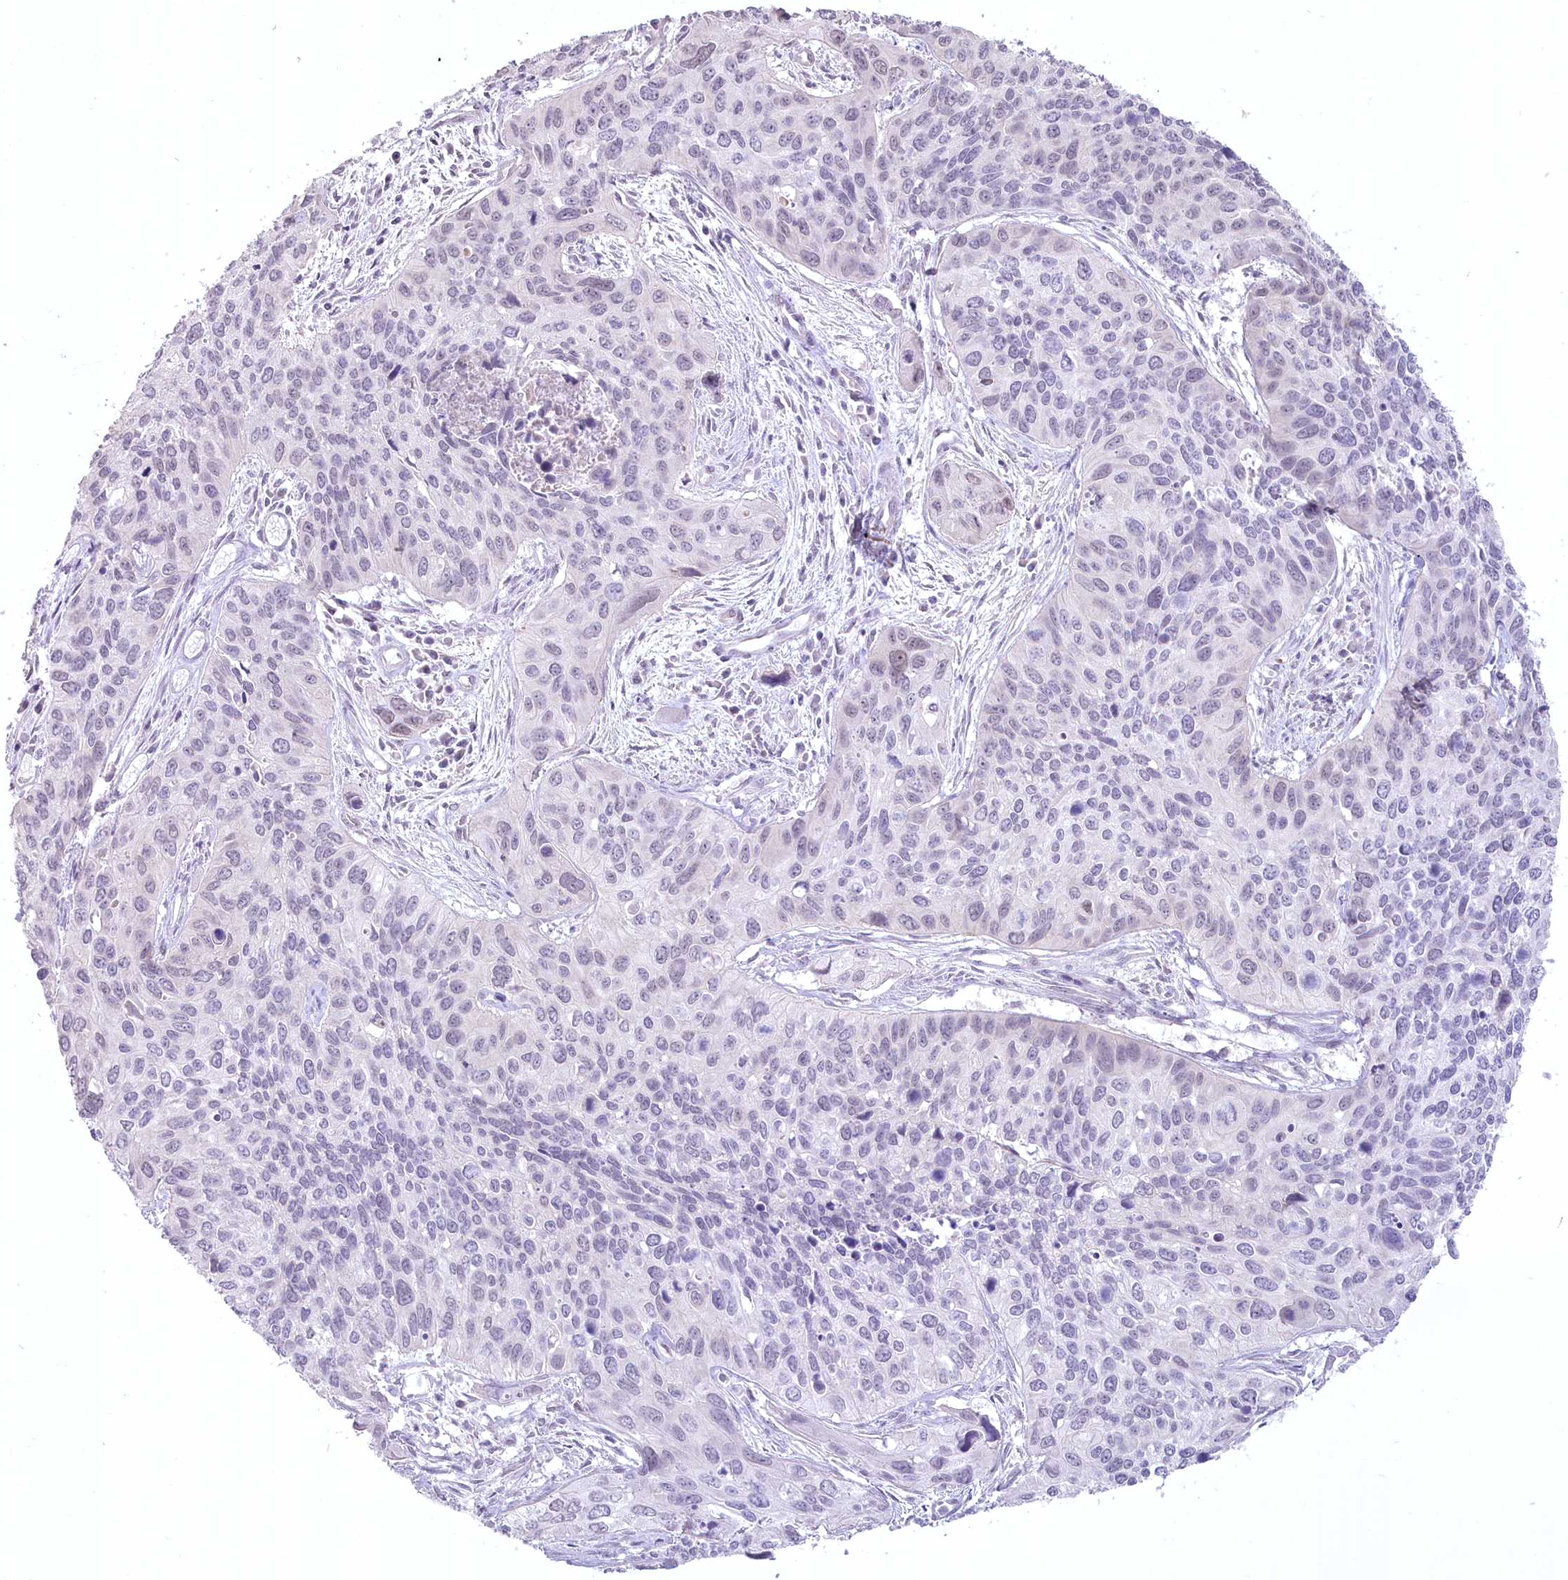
{"staining": {"intensity": "negative", "quantity": "none", "location": "none"}, "tissue": "cervical cancer", "cell_type": "Tumor cells", "image_type": "cancer", "snomed": [{"axis": "morphology", "description": "Squamous cell carcinoma, NOS"}, {"axis": "topography", "description": "Cervix"}], "caption": "An immunohistochemistry micrograph of cervical cancer is shown. There is no staining in tumor cells of cervical cancer.", "gene": "USP11", "patient": {"sex": "female", "age": 55}}